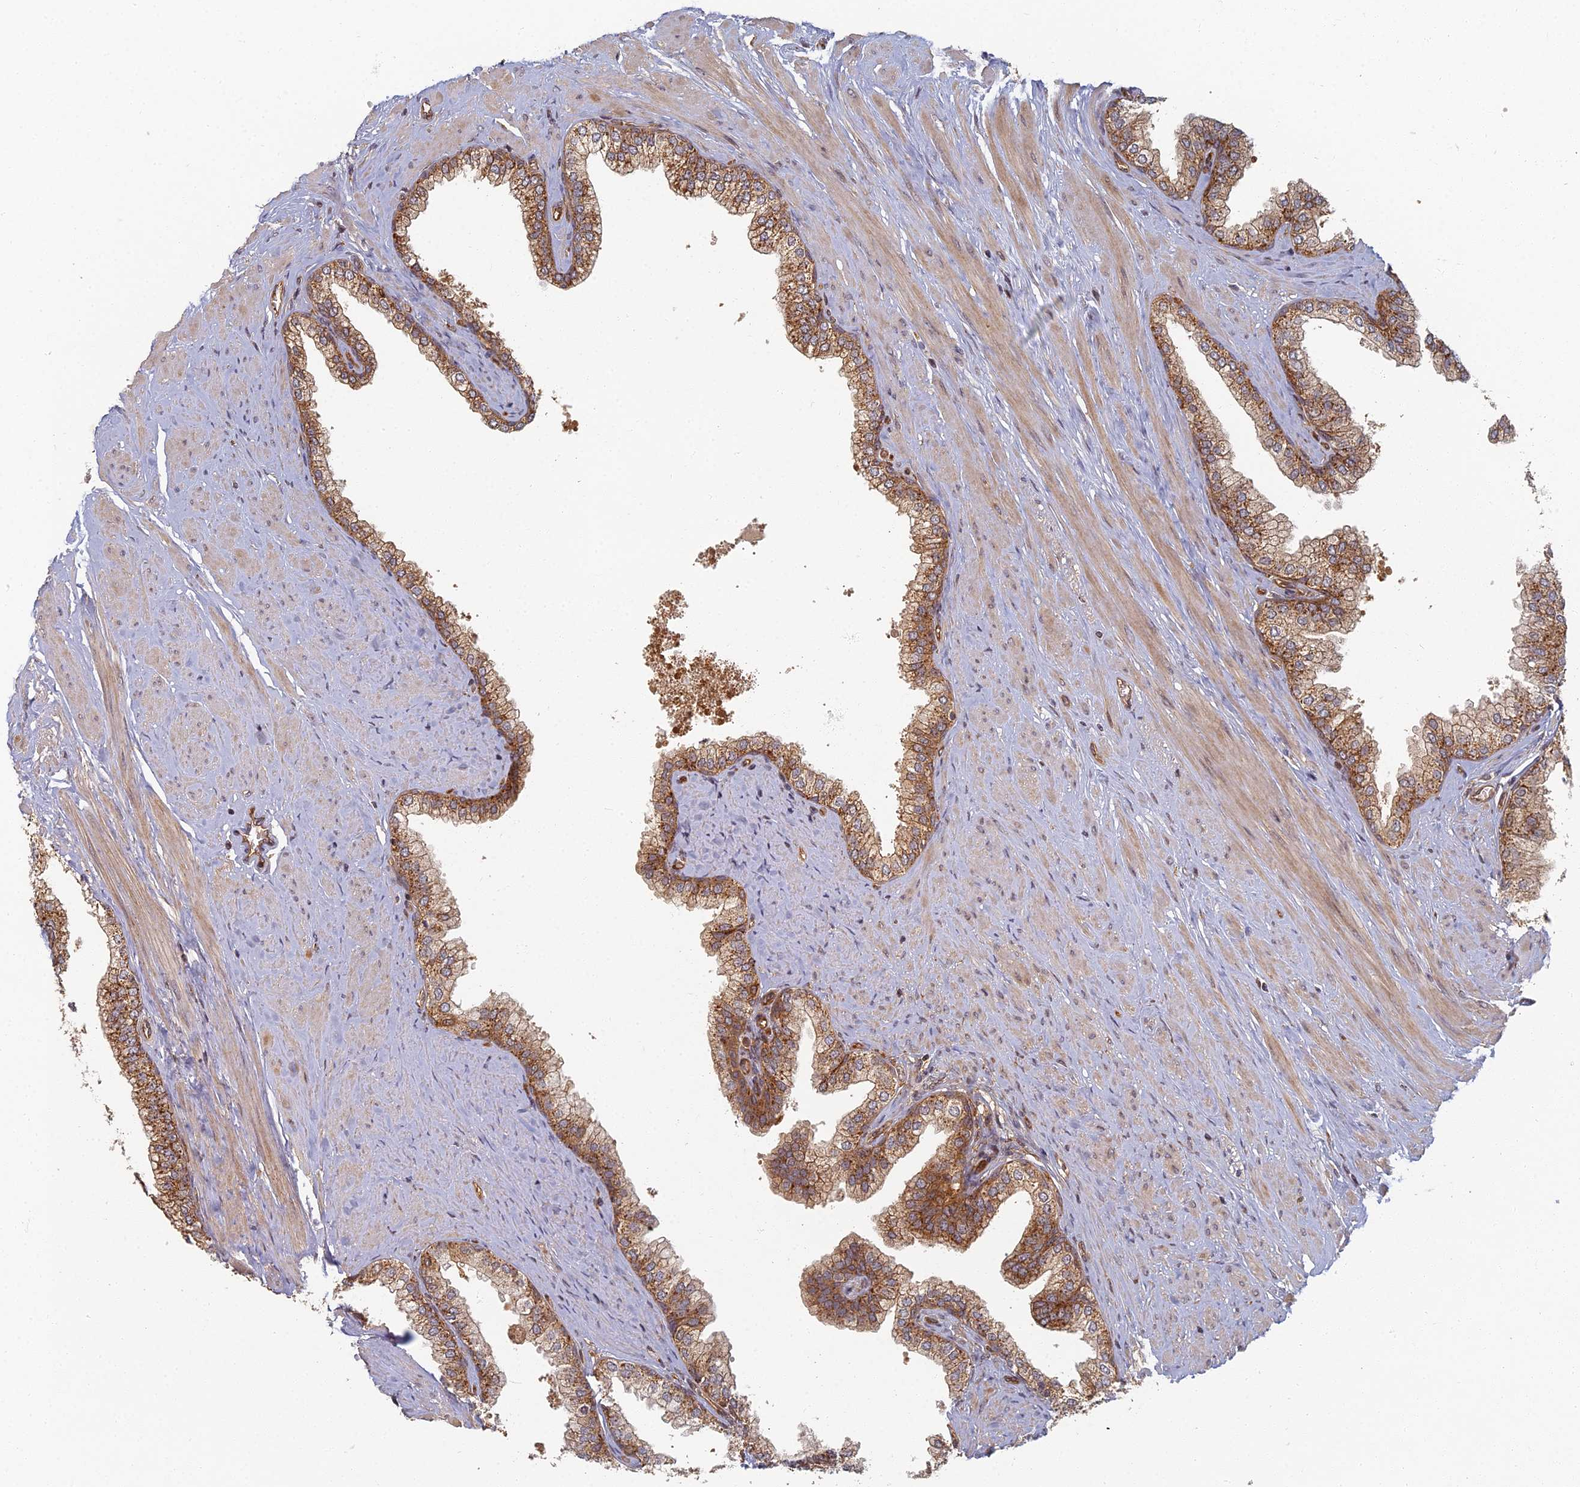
{"staining": {"intensity": "moderate", "quantity": ">75%", "location": "cytoplasmic/membranous"}, "tissue": "prostate", "cell_type": "Glandular cells", "image_type": "normal", "snomed": [{"axis": "morphology", "description": "Normal tissue, NOS"}, {"axis": "morphology", "description": "Urothelial carcinoma, Low grade"}, {"axis": "topography", "description": "Urinary bladder"}, {"axis": "topography", "description": "Prostate"}], "caption": "Prostate was stained to show a protein in brown. There is medium levels of moderate cytoplasmic/membranous expression in approximately >75% of glandular cells. Immunohistochemistry stains the protein in brown and the nuclei are stained blue.", "gene": "INO80D", "patient": {"sex": "male", "age": 60}}